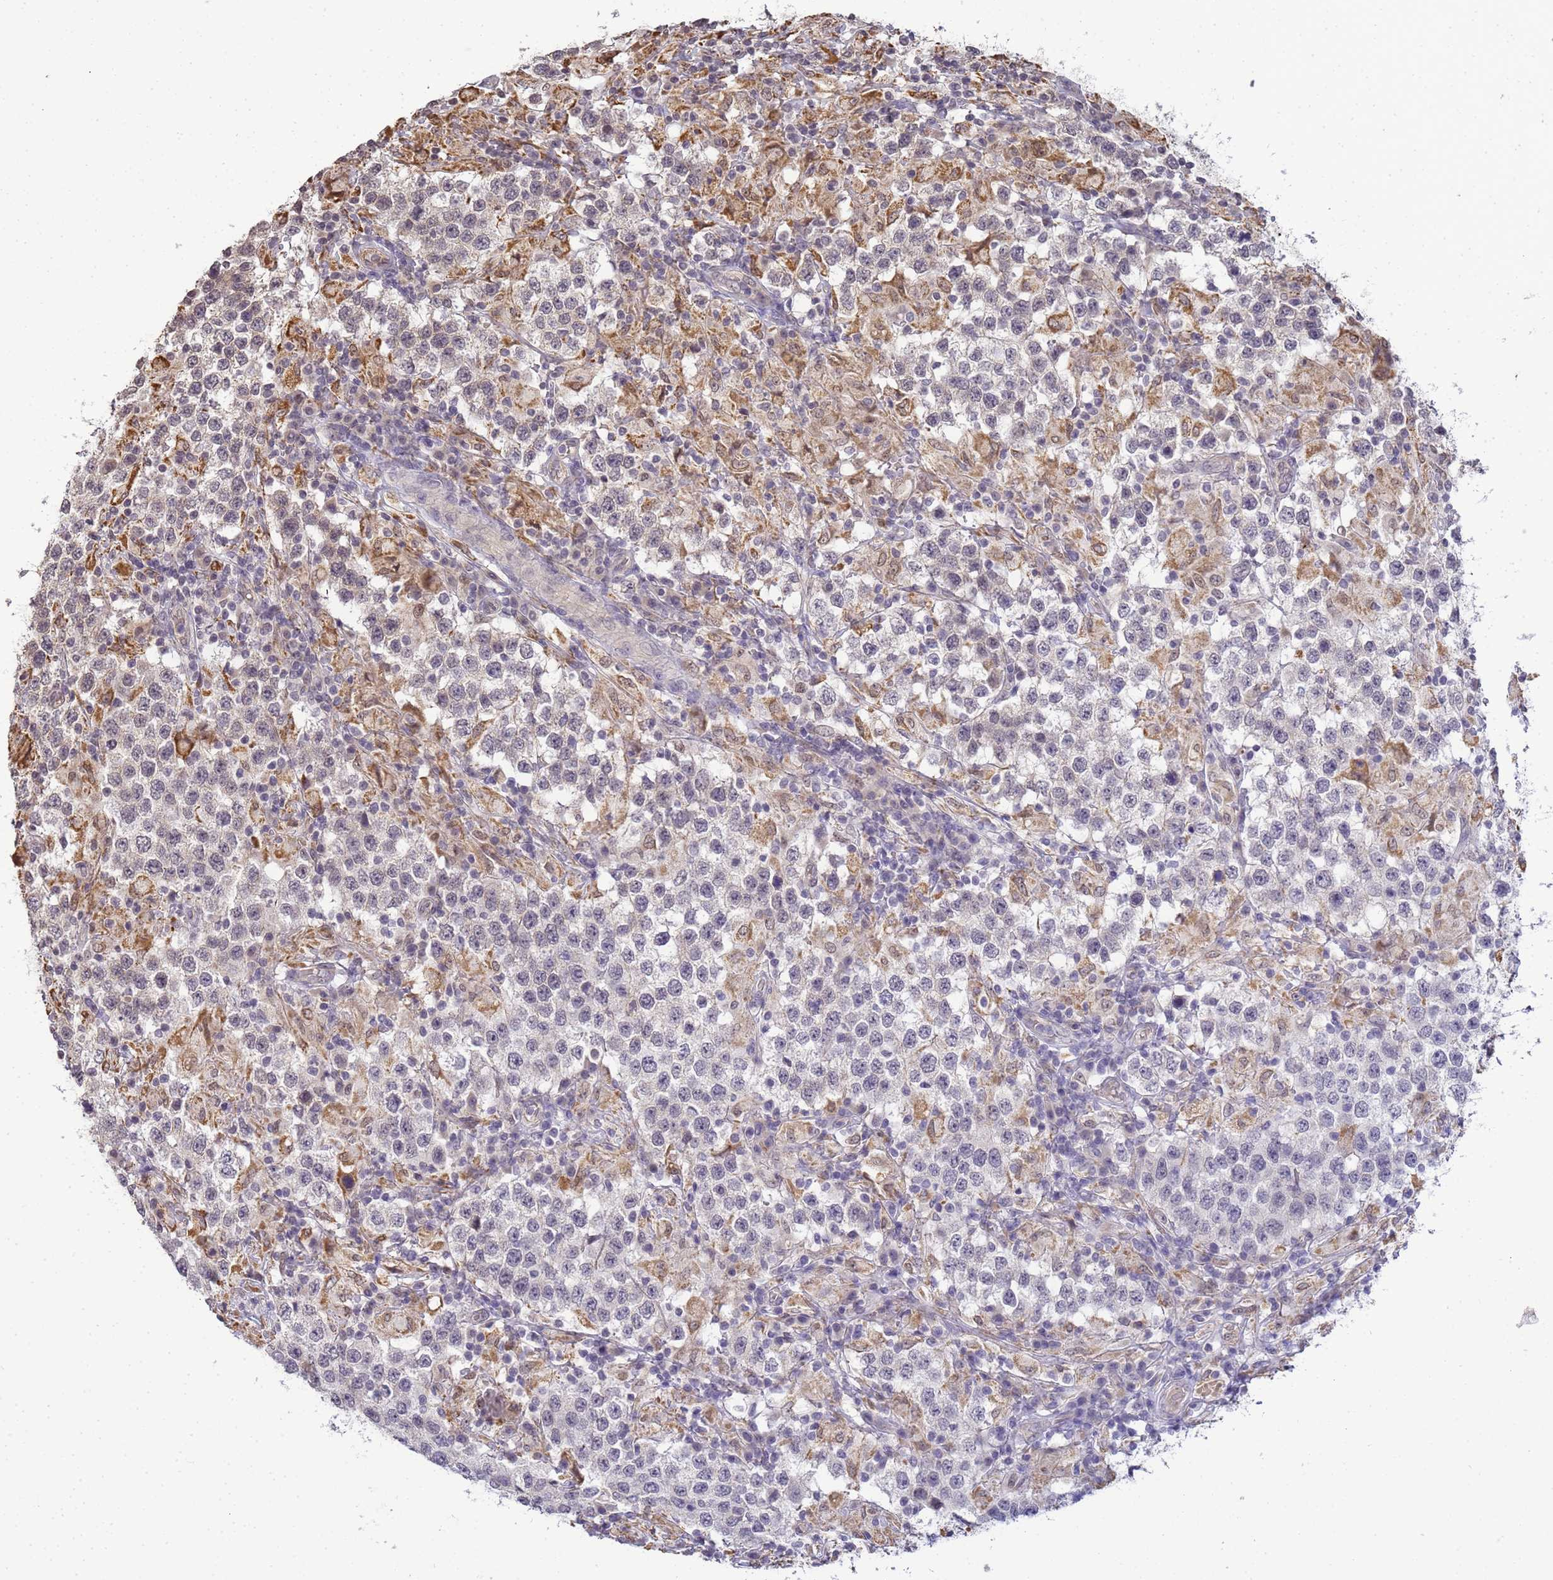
{"staining": {"intensity": "negative", "quantity": "none", "location": "none"}, "tissue": "testis cancer", "cell_type": "Tumor cells", "image_type": "cancer", "snomed": [{"axis": "morphology", "description": "Seminoma, NOS"}, {"axis": "morphology", "description": "Carcinoma, Embryonal, NOS"}, {"axis": "topography", "description": "Testis"}], "caption": "There is no significant staining in tumor cells of testis cancer (embryonal carcinoma).", "gene": "MYL7", "patient": {"sex": "male", "age": 41}}